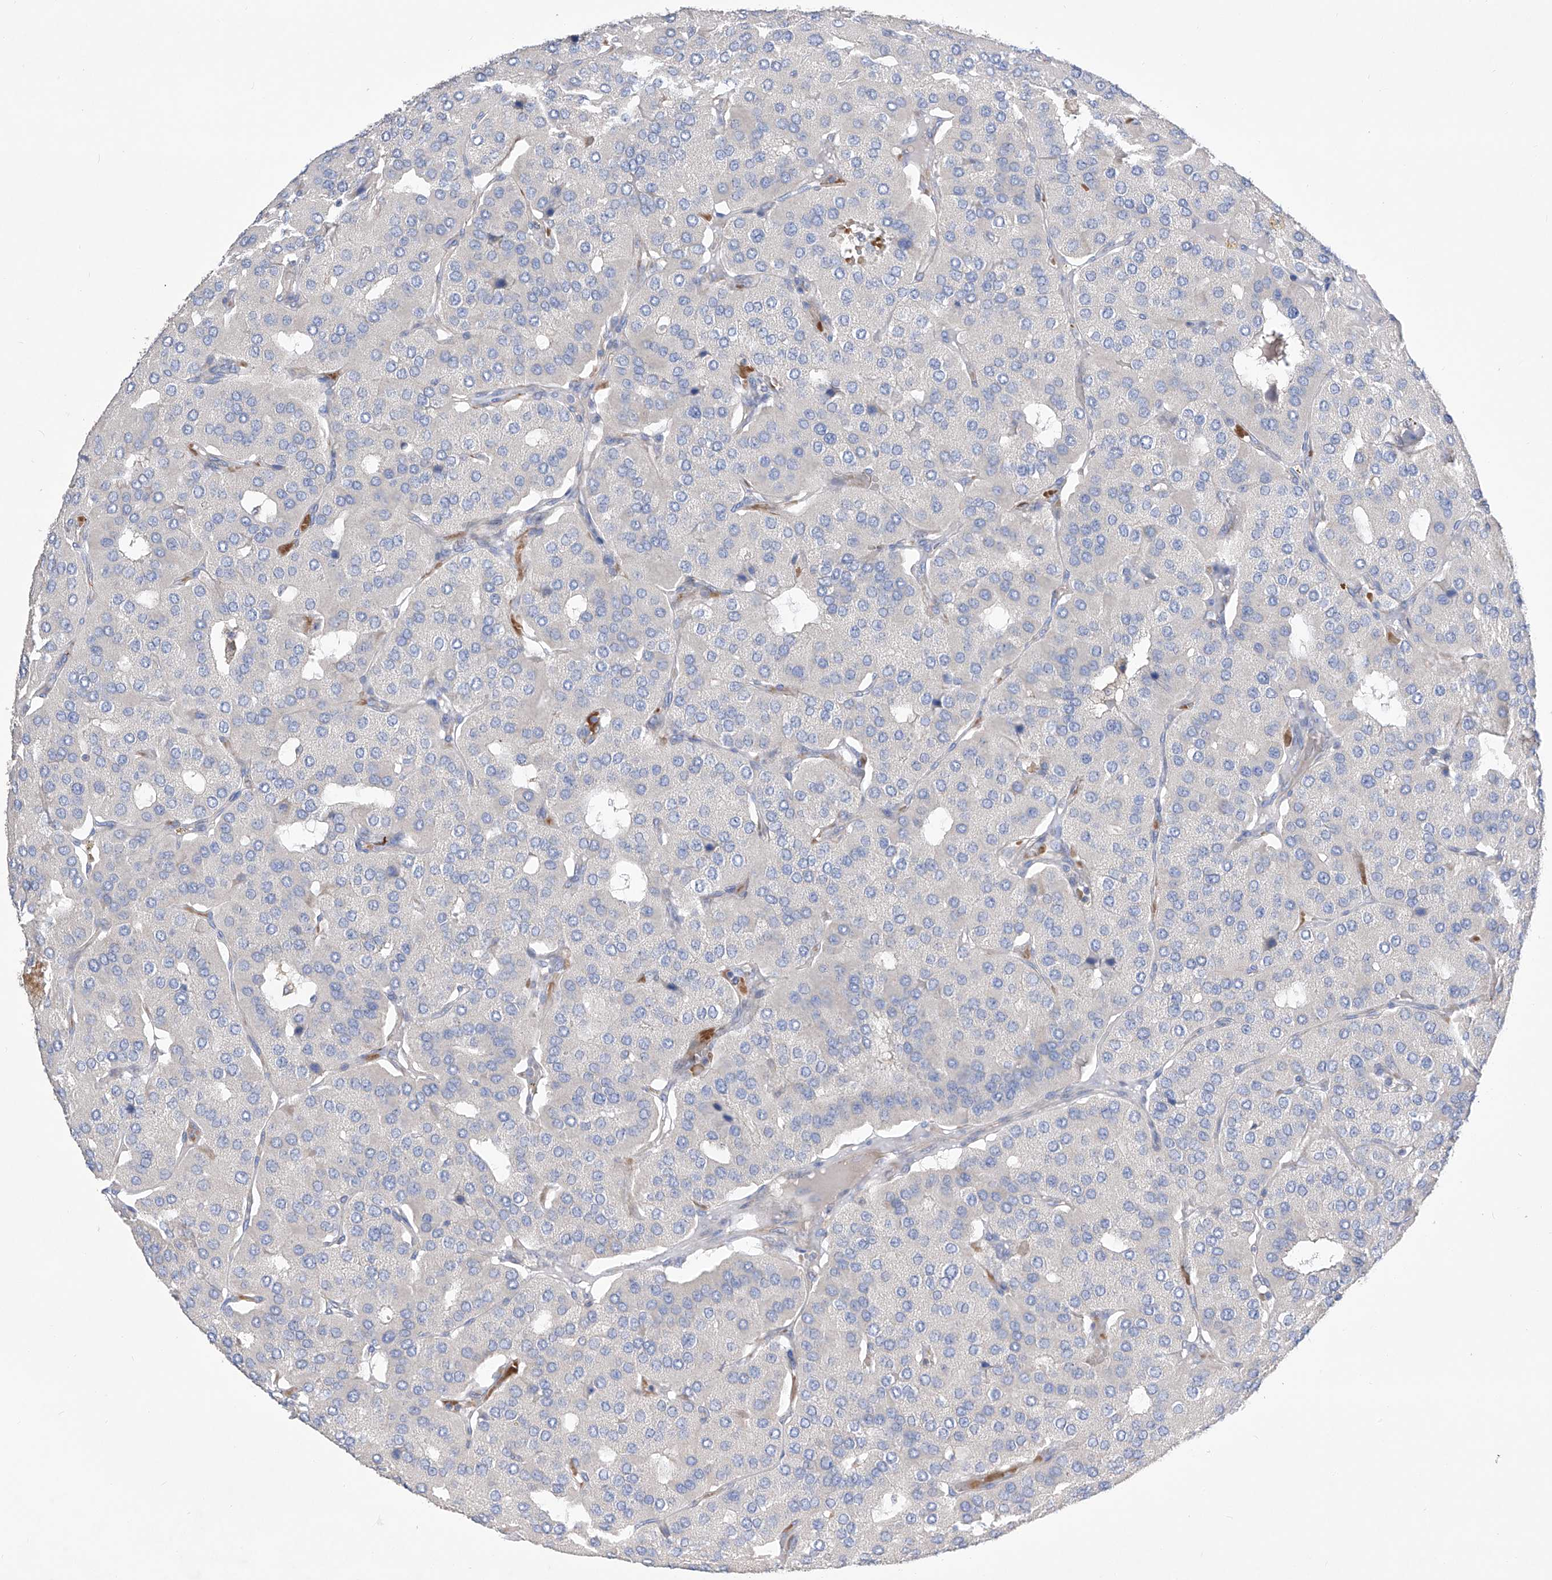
{"staining": {"intensity": "negative", "quantity": "none", "location": "none"}, "tissue": "parathyroid gland", "cell_type": "Glandular cells", "image_type": "normal", "snomed": [{"axis": "morphology", "description": "Normal tissue, NOS"}, {"axis": "morphology", "description": "Adenoma, NOS"}, {"axis": "topography", "description": "Parathyroid gland"}], "caption": "An immunohistochemistry histopathology image of normal parathyroid gland is shown. There is no staining in glandular cells of parathyroid gland. (Stains: DAB immunohistochemistry (IHC) with hematoxylin counter stain, Microscopy: brightfield microscopy at high magnification).", "gene": "NFATC4", "patient": {"sex": "female", "age": 86}}